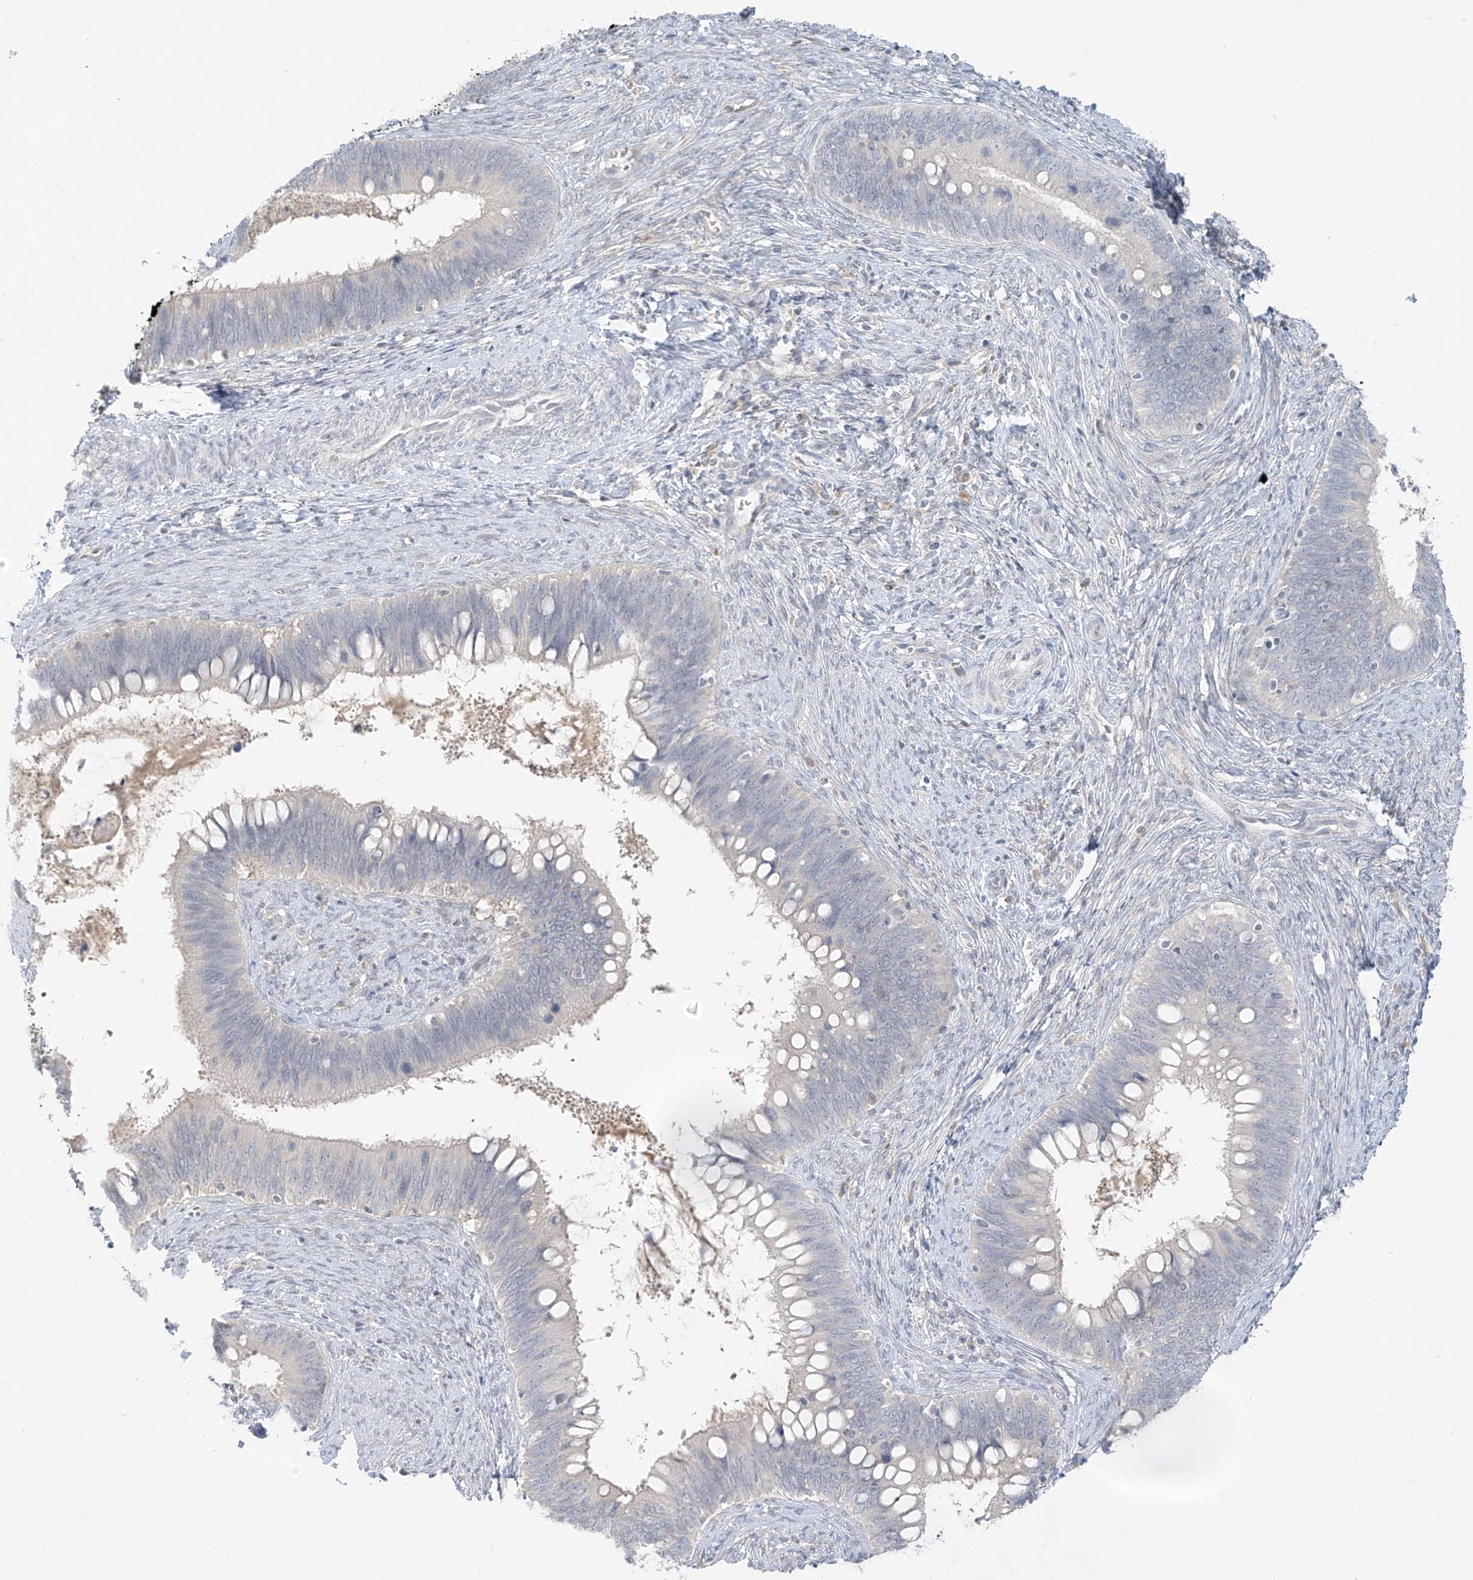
{"staining": {"intensity": "negative", "quantity": "none", "location": "none"}, "tissue": "cervical cancer", "cell_type": "Tumor cells", "image_type": "cancer", "snomed": [{"axis": "morphology", "description": "Adenocarcinoma, NOS"}, {"axis": "topography", "description": "Cervix"}], "caption": "High magnification brightfield microscopy of adenocarcinoma (cervical) stained with DAB (3,3'-diaminobenzidine) (brown) and counterstained with hematoxylin (blue): tumor cells show no significant positivity.", "gene": "C2orf42", "patient": {"sex": "female", "age": 42}}